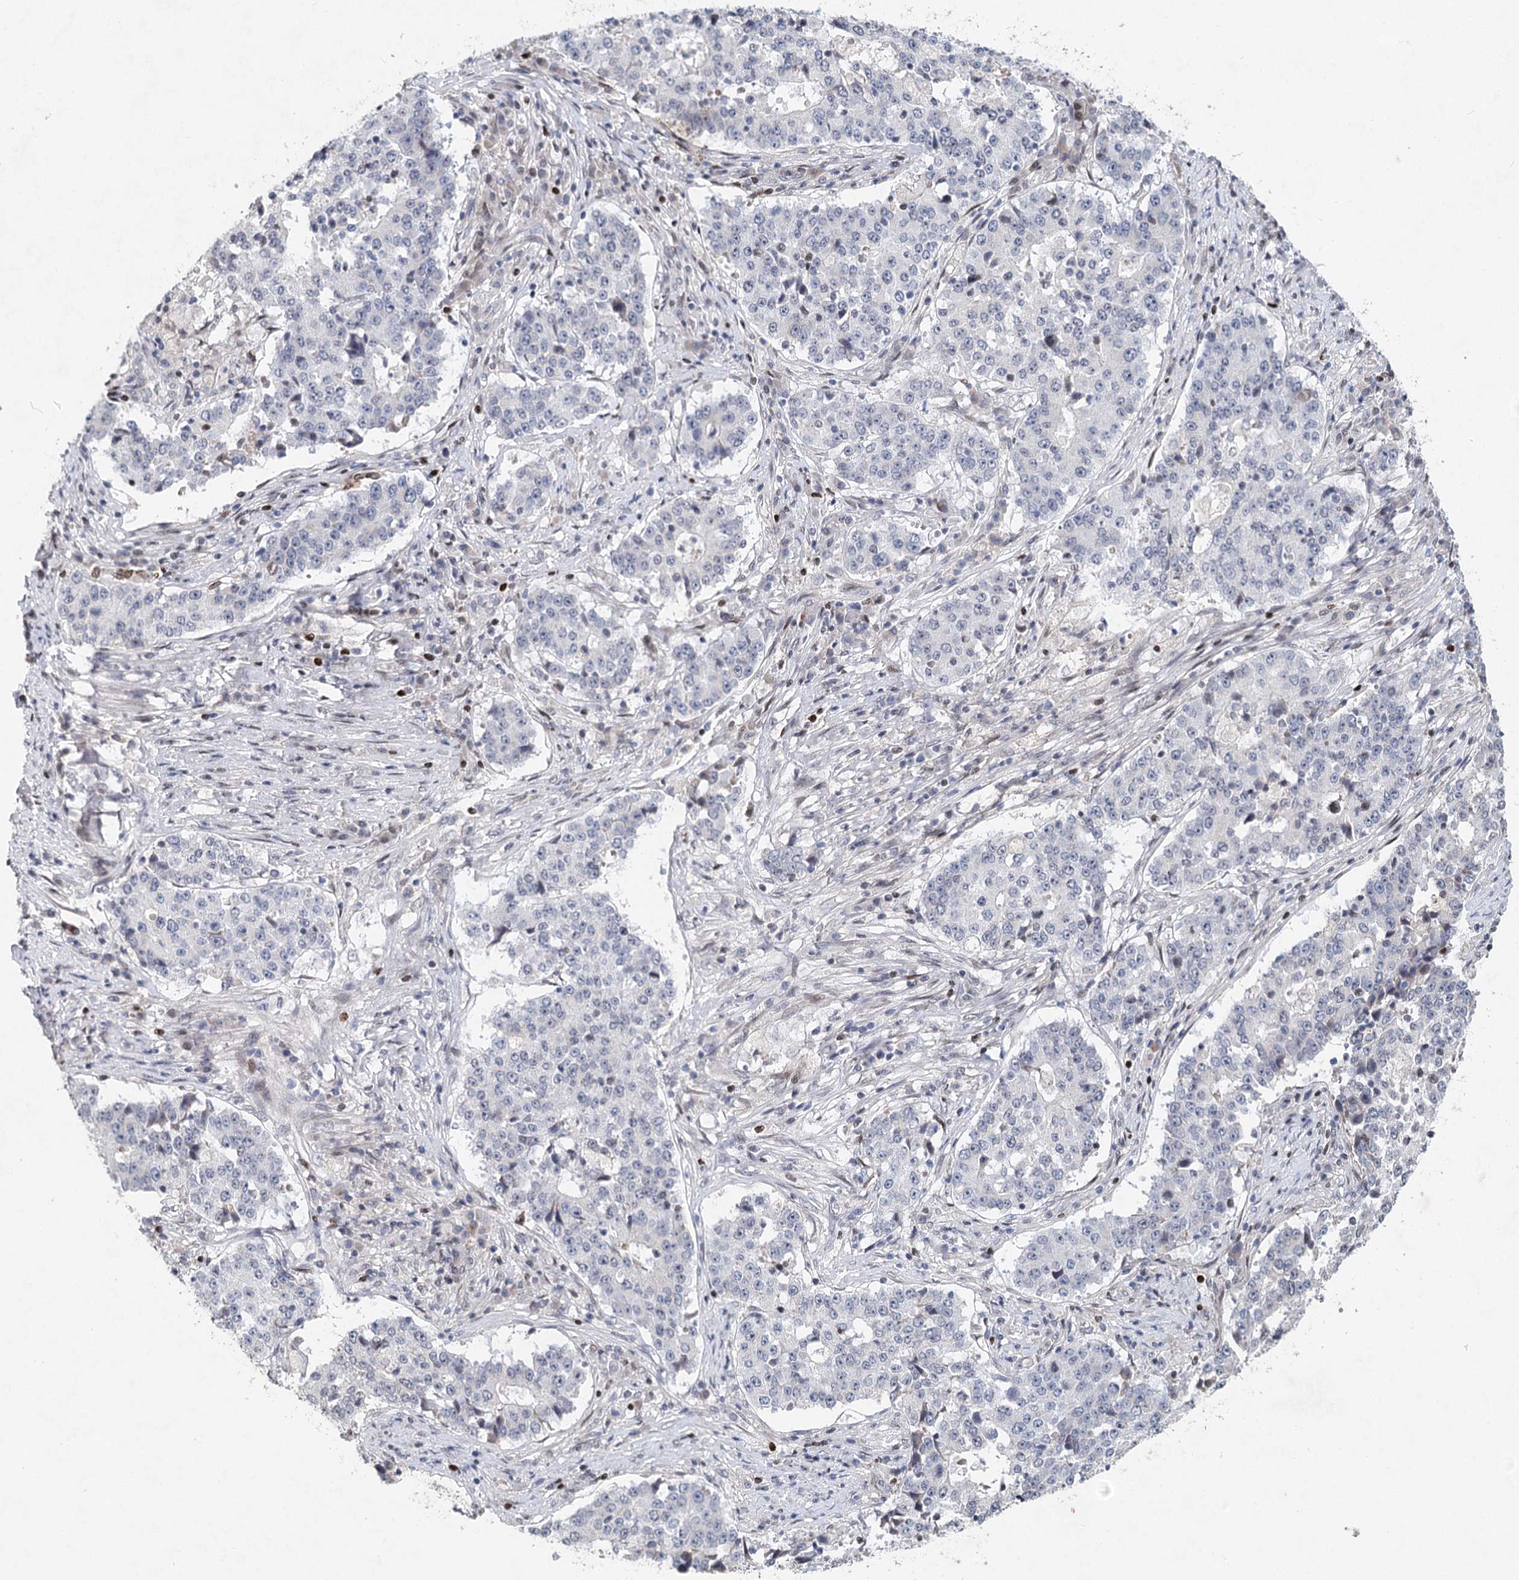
{"staining": {"intensity": "negative", "quantity": "none", "location": "none"}, "tissue": "stomach cancer", "cell_type": "Tumor cells", "image_type": "cancer", "snomed": [{"axis": "morphology", "description": "Adenocarcinoma, NOS"}, {"axis": "topography", "description": "Stomach"}], "caption": "Immunohistochemistry photomicrograph of neoplastic tissue: human stomach adenocarcinoma stained with DAB (3,3'-diaminobenzidine) displays no significant protein positivity in tumor cells.", "gene": "FRMD4A", "patient": {"sex": "male", "age": 59}}